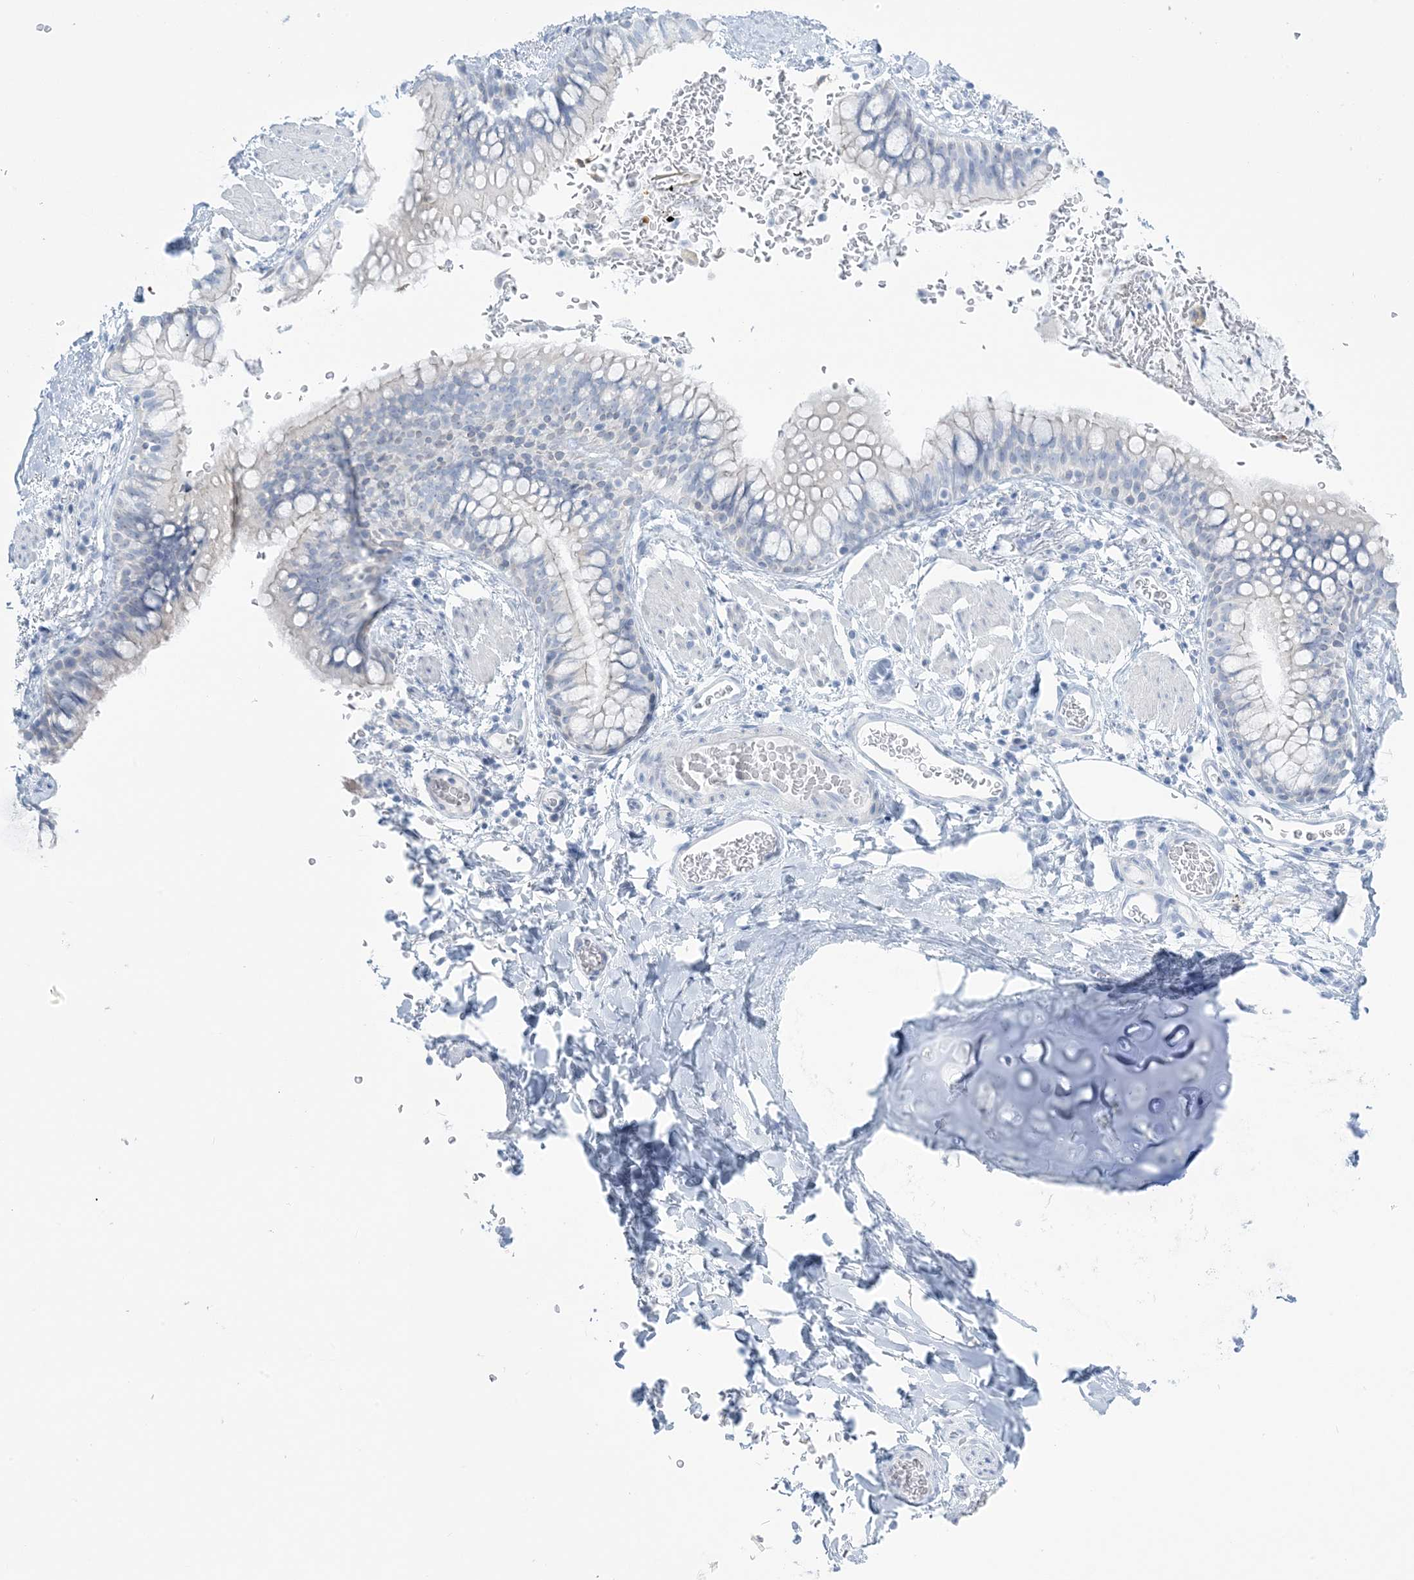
{"staining": {"intensity": "negative", "quantity": "none", "location": "none"}, "tissue": "bronchus", "cell_type": "Respiratory epithelial cells", "image_type": "normal", "snomed": [{"axis": "morphology", "description": "Normal tissue, NOS"}, {"axis": "topography", "description": "Cartilage tissue"}, {"axis": "topography", "description": "Bronchus"}], "caption": "This is a histopathology image of IHC staining of unremarkable bronchus, which shows no expression in respiratory epithelial cells.", "gene": "AGXT", "patient": {"sex": "female", "age": 36}}